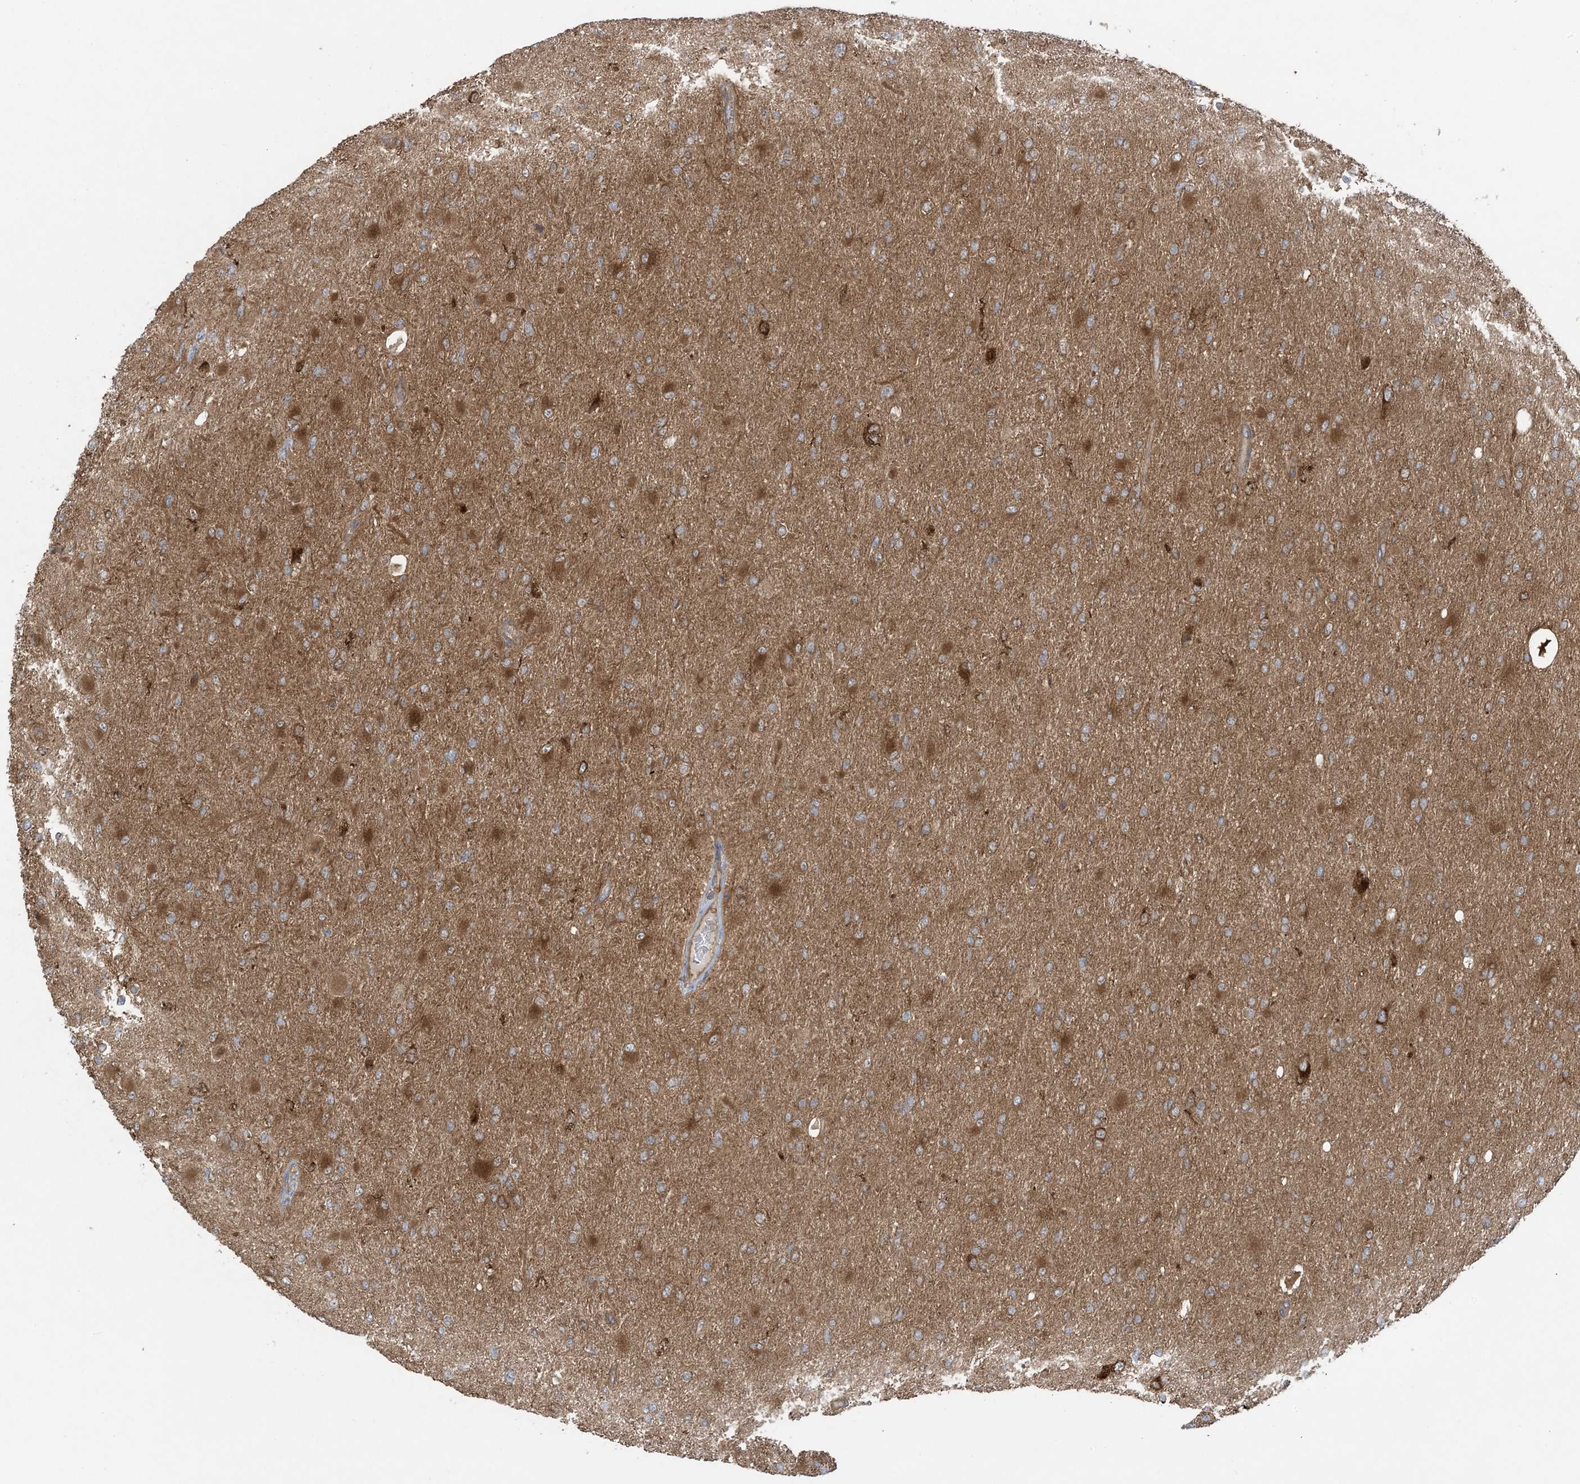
{"staining": {"intensity": "moderate", "quantity": "25%-75%", "location": "cytoplasmic/membranous,nuclear"}, "tissue": "glioma", "cell_type": "Tumor cells", "image_type": "cancer", "snomed": [{"axis": "morphology", "description": "Glioma, malignant, High grade"}, {"axis": "topography", "description": "Cerebral cortex"}], "caption": "The photomicrograph exhibits immunohistochemical staining of glioma. There is moderate cytoplasmic/membranous and nuclear expression is identified in about 25%-75% of tumor cells.", "gene": "OLA1", "patient": {"sex": "female", "age": 36}}